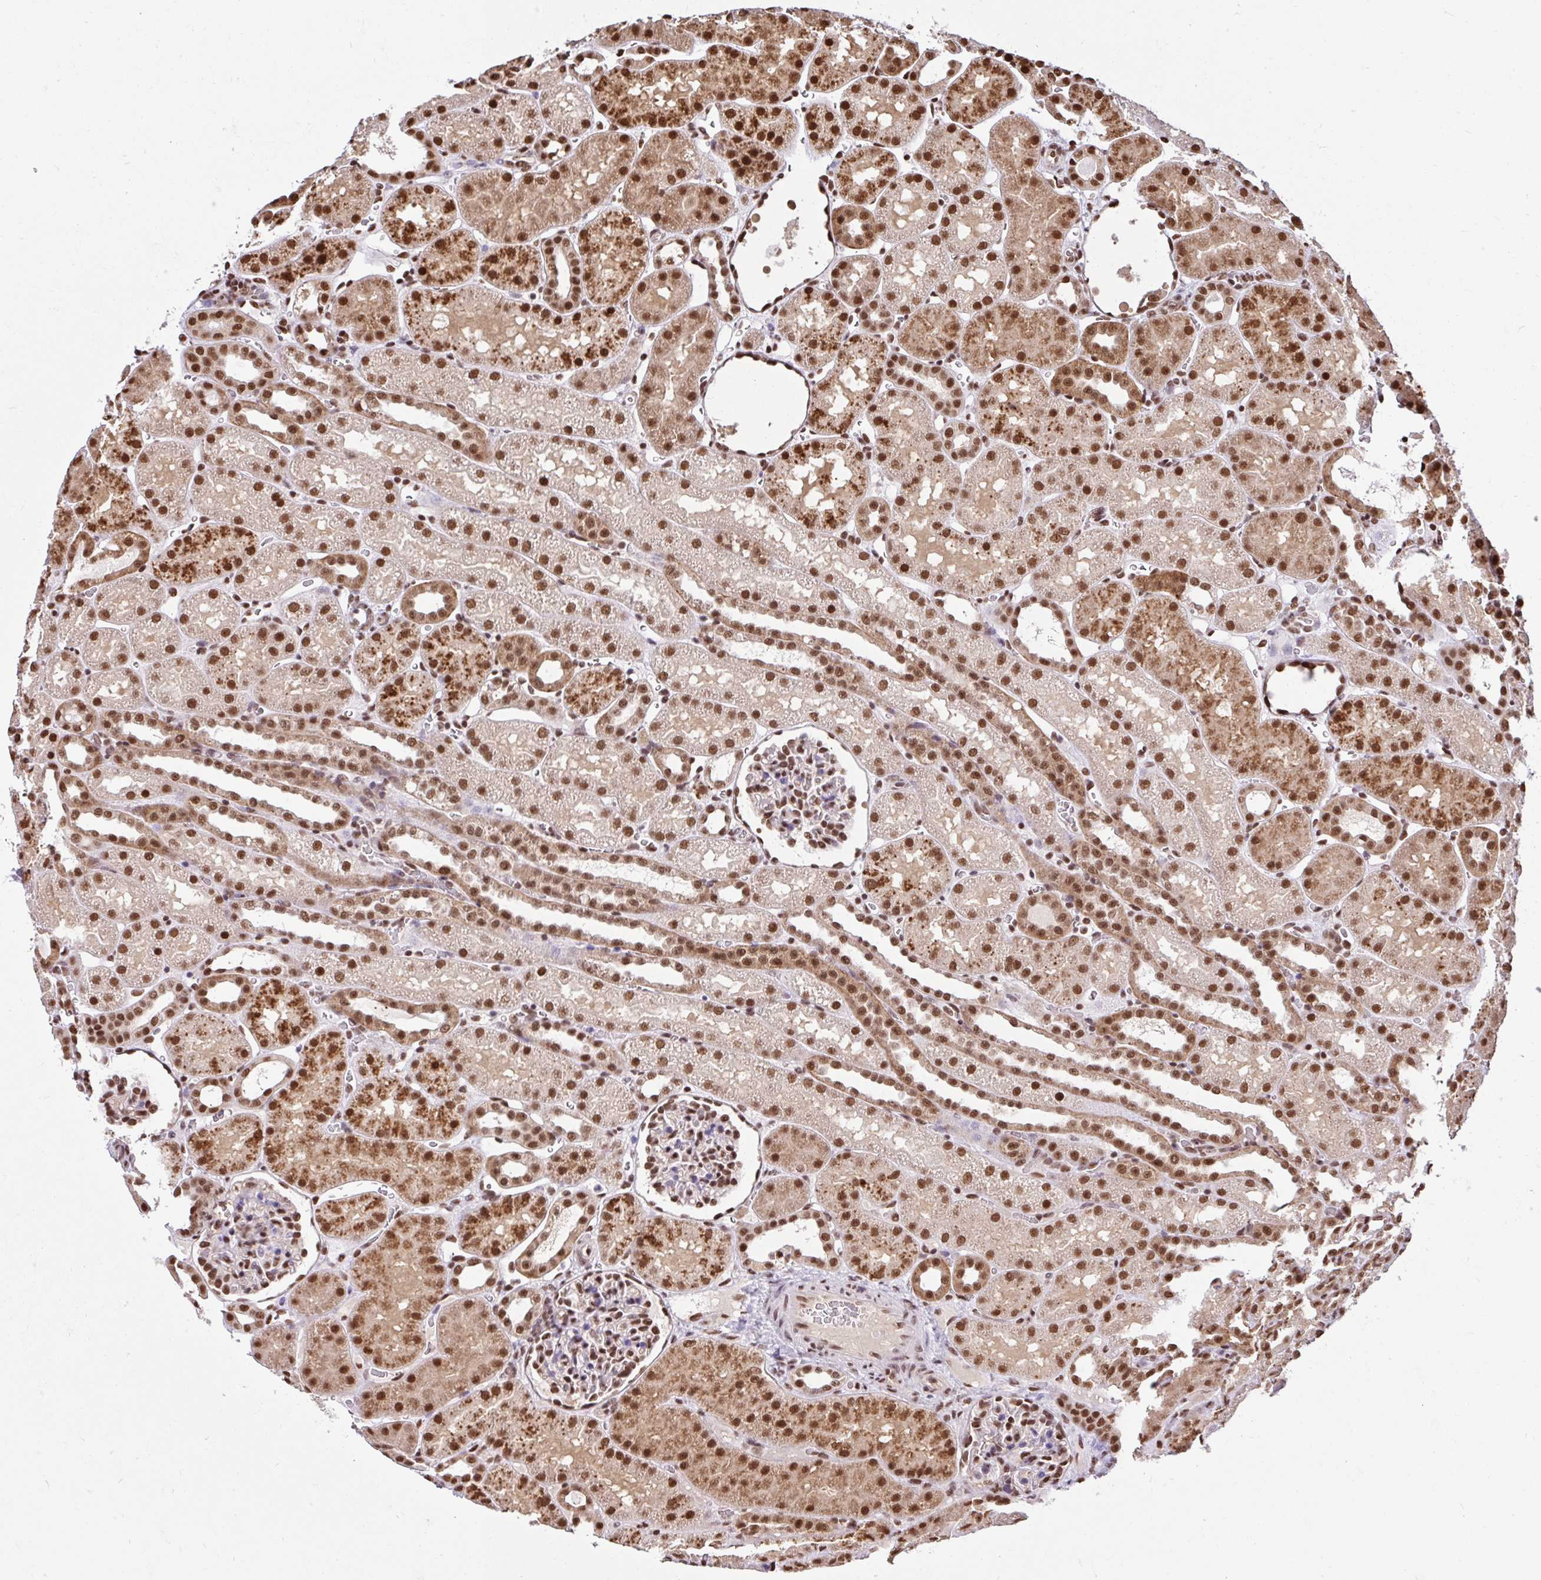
{"staining": {"intensity": "moderate", "quantity": ">75%", "location": "nuclear"}, "tissue": "kidney", "cell_type": "Cells in glomeruli", "image_type": "normal", "snomed": [{"axis": "morphology", "description": "Normal tissue, NOS"}, {"axis": "topography", "description": "Kidney"}], "caption": "Cells in glomeruli reveal medium levels of moderate nuclear staining in about >75% of cells in unremarkable human kidney.", "gene": "ABCA9", "patient": {"sex": "male", "age": 2}}